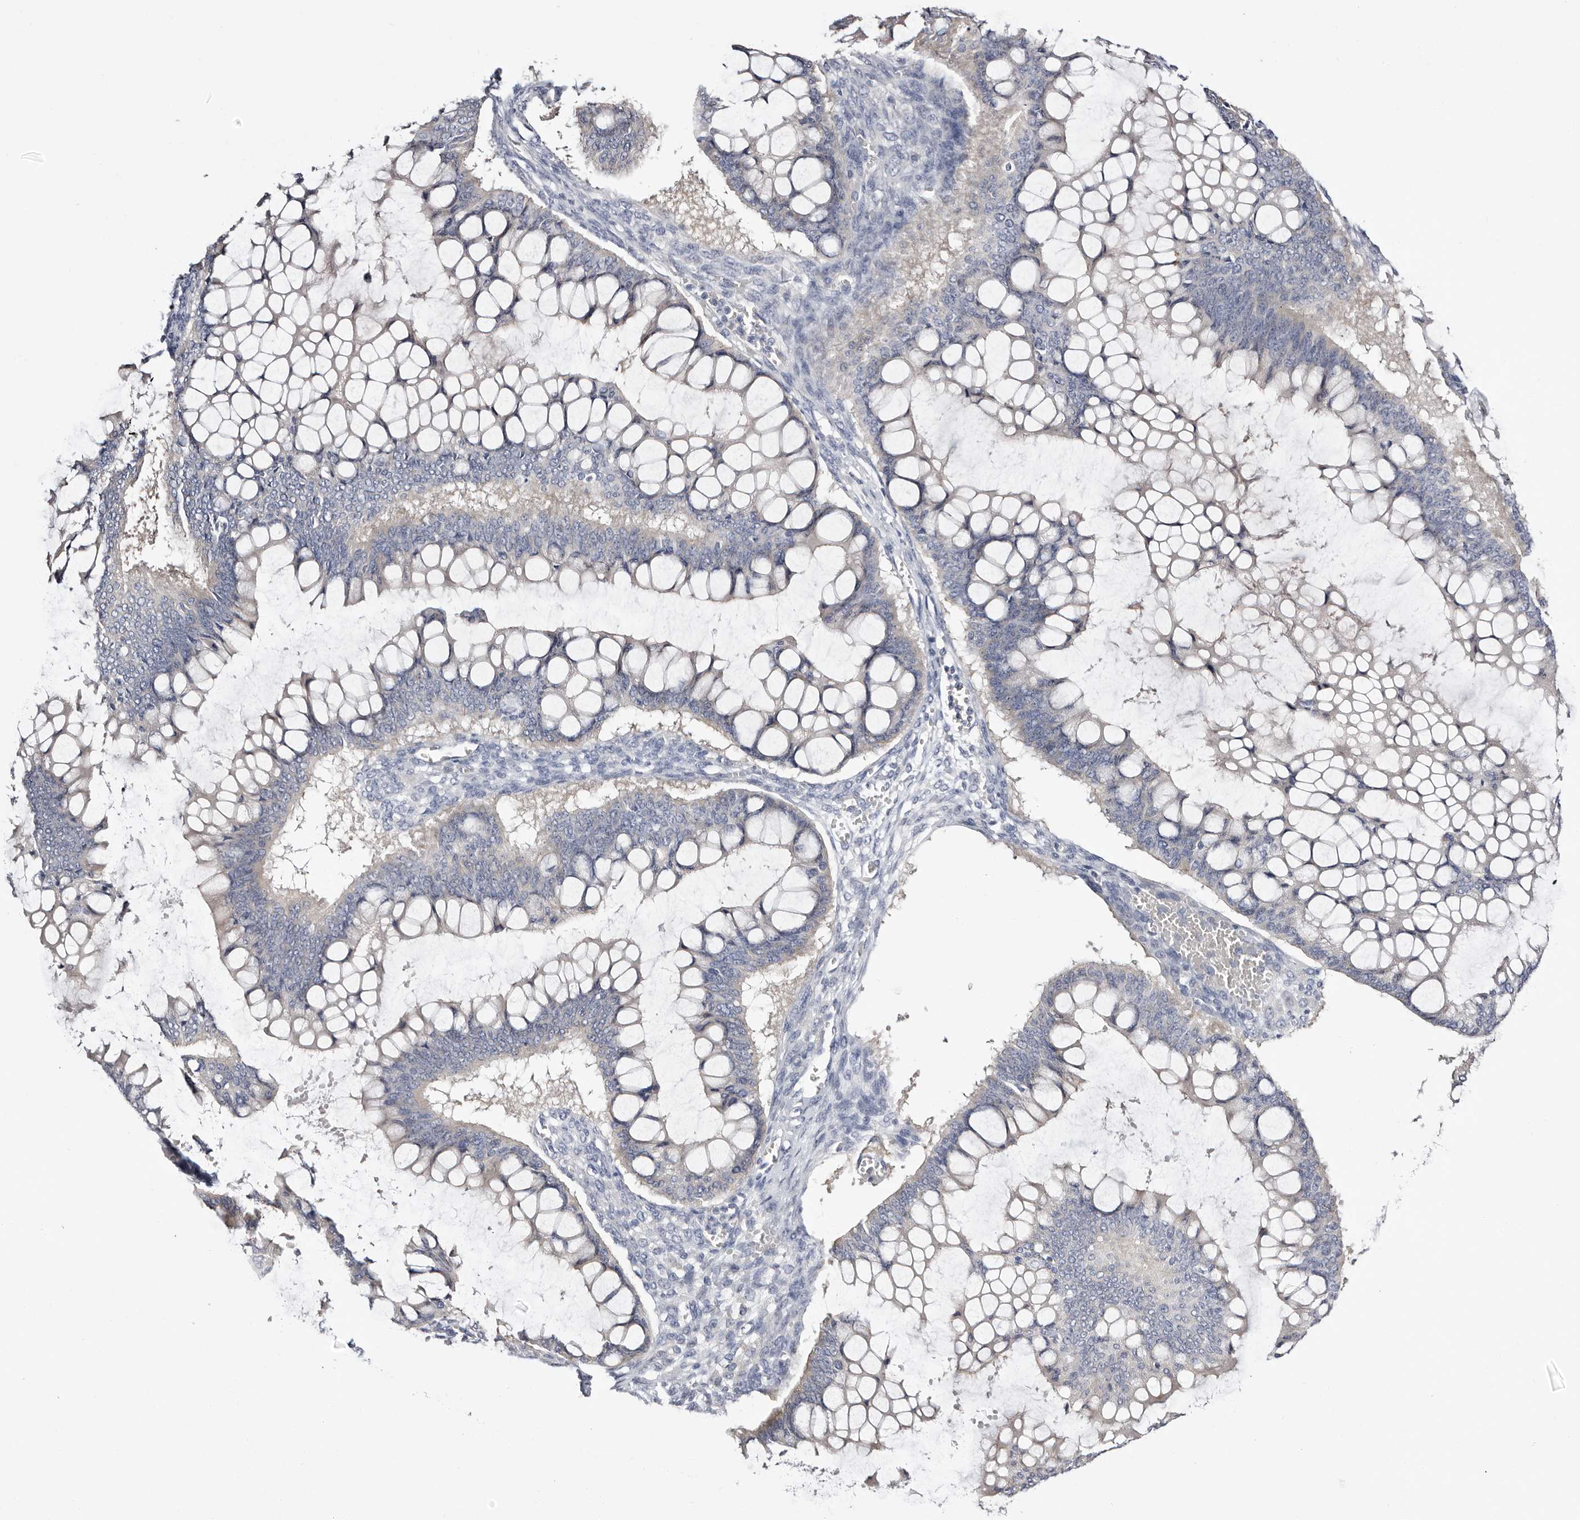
{"staining": {"intensity": "negative", "quantity": "none", "location": "none"}, "tissue": "ovarian cancer", "cell_type": "Tumor cells", "image_type": "cancer", "snomed": [{"axis": "morphology", "description": "Cystadenocarcinoma, mucinous, NOS"}, {"axis": "topography", "description": "Ovary"}], "caption": "An immunohistochemistry (IHC) histopathology image of mucinous cystadenocarcinoma (ovarian) is shown. There is no staining in tumor cells of mucinous cystadenocarcinoma (ovarian).", "gene": "ROM1", "patient": {"sex": "female", "age": 73}}